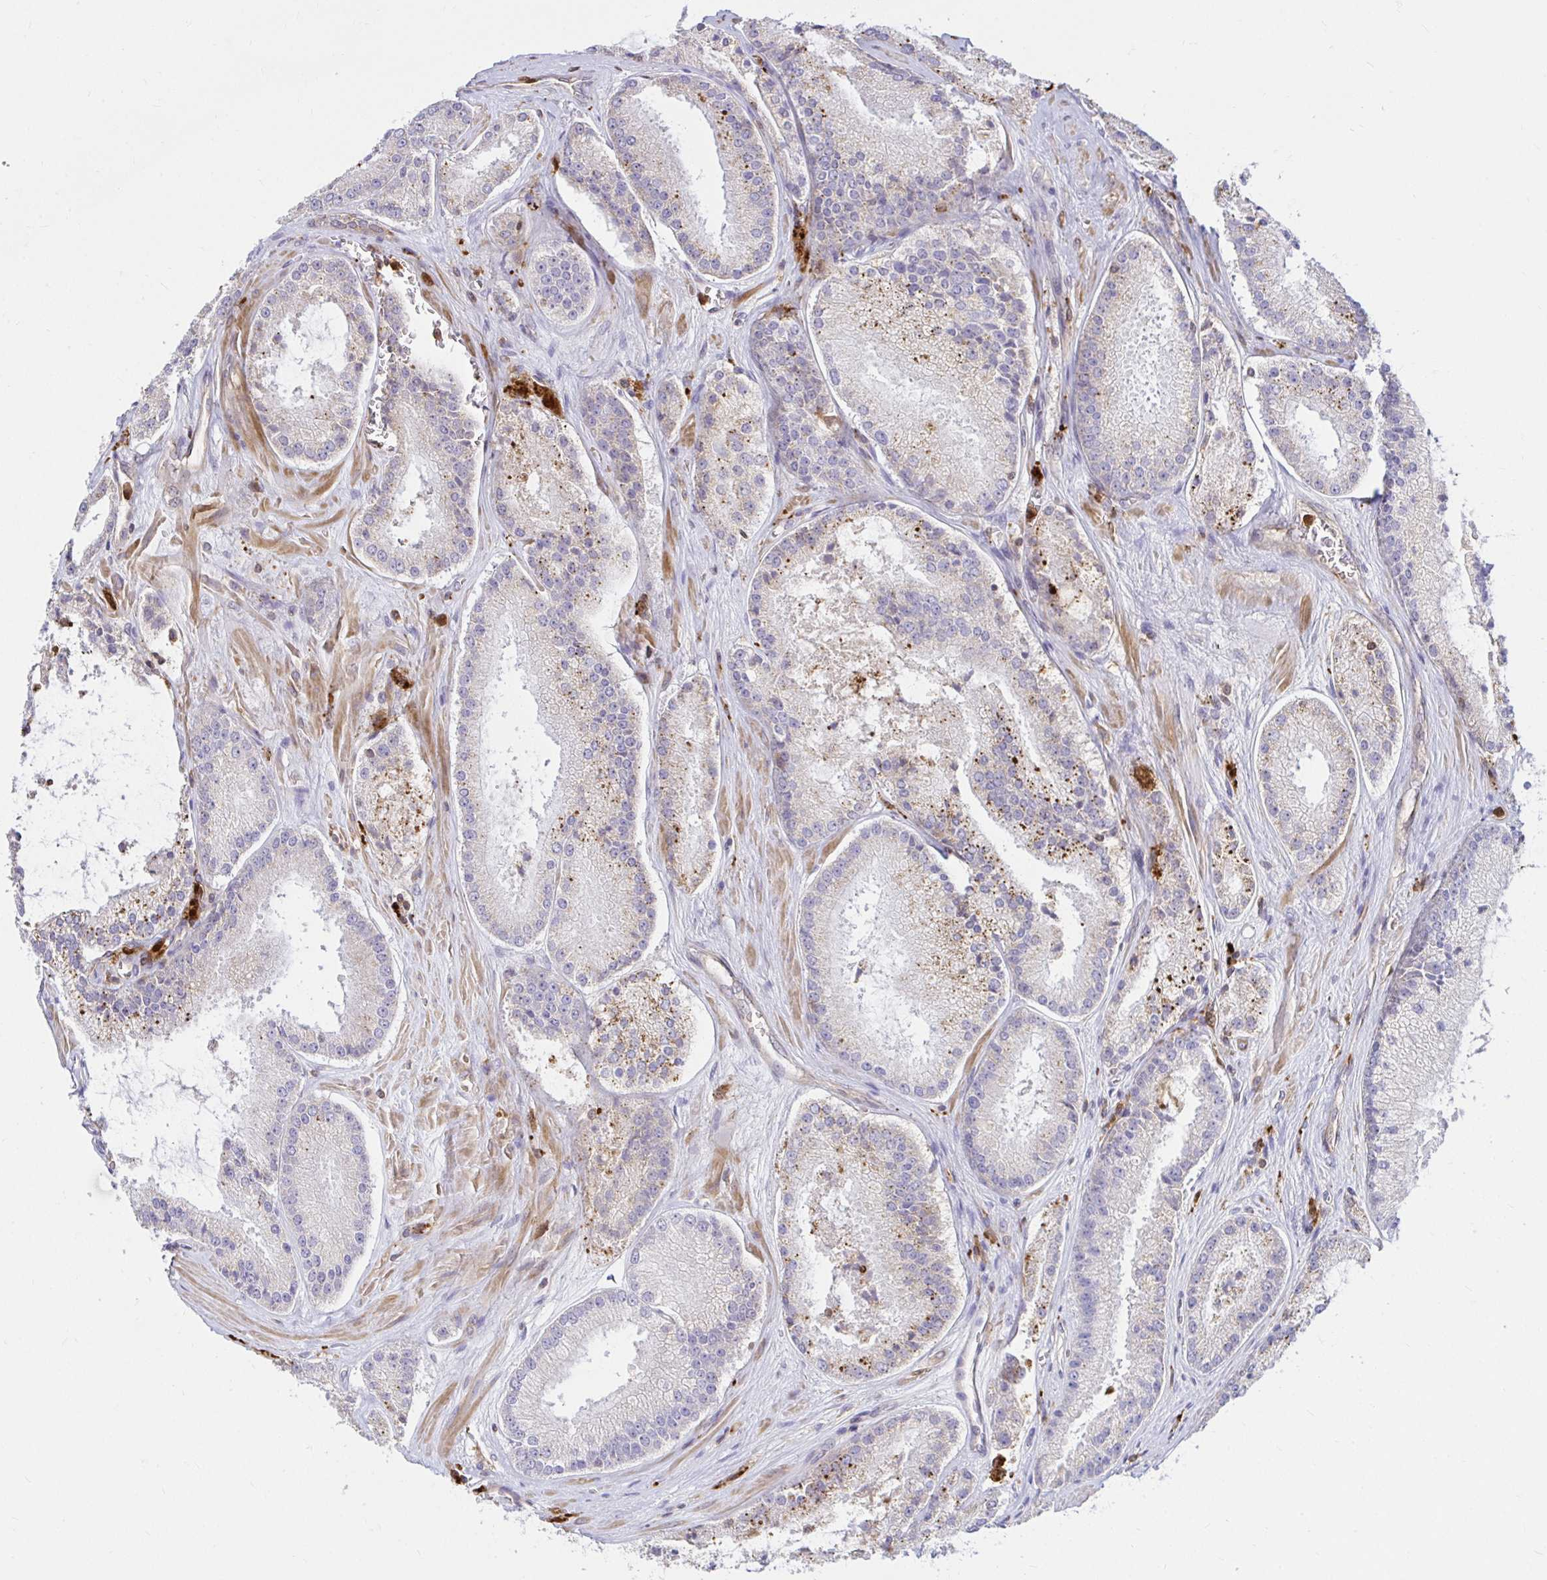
{"staining": {"intensity": "moderate", "quantity": "<25%", "location": "cytoplasmic/membranous"}, "tissue": "prostate cancer", "cell_type": "Tumor cells", "image_type": "cancer", "snomed": [{"axis": "morphology", "description": "Adenocarcinoma, High grade"}, {"axis": "topography", "description": "Prostate"}], "caption": "A histopathology image of human prostate high-grade adenocarcinoma stained for a protein demonstrates moderate cytoplasmic/membranous brown staining in tumor cells. (brown staining indicates protein expression, while blue staining denotes nuclei).", "gene": "PYCARD", "patient": {"sex": "male", "age": 73}}